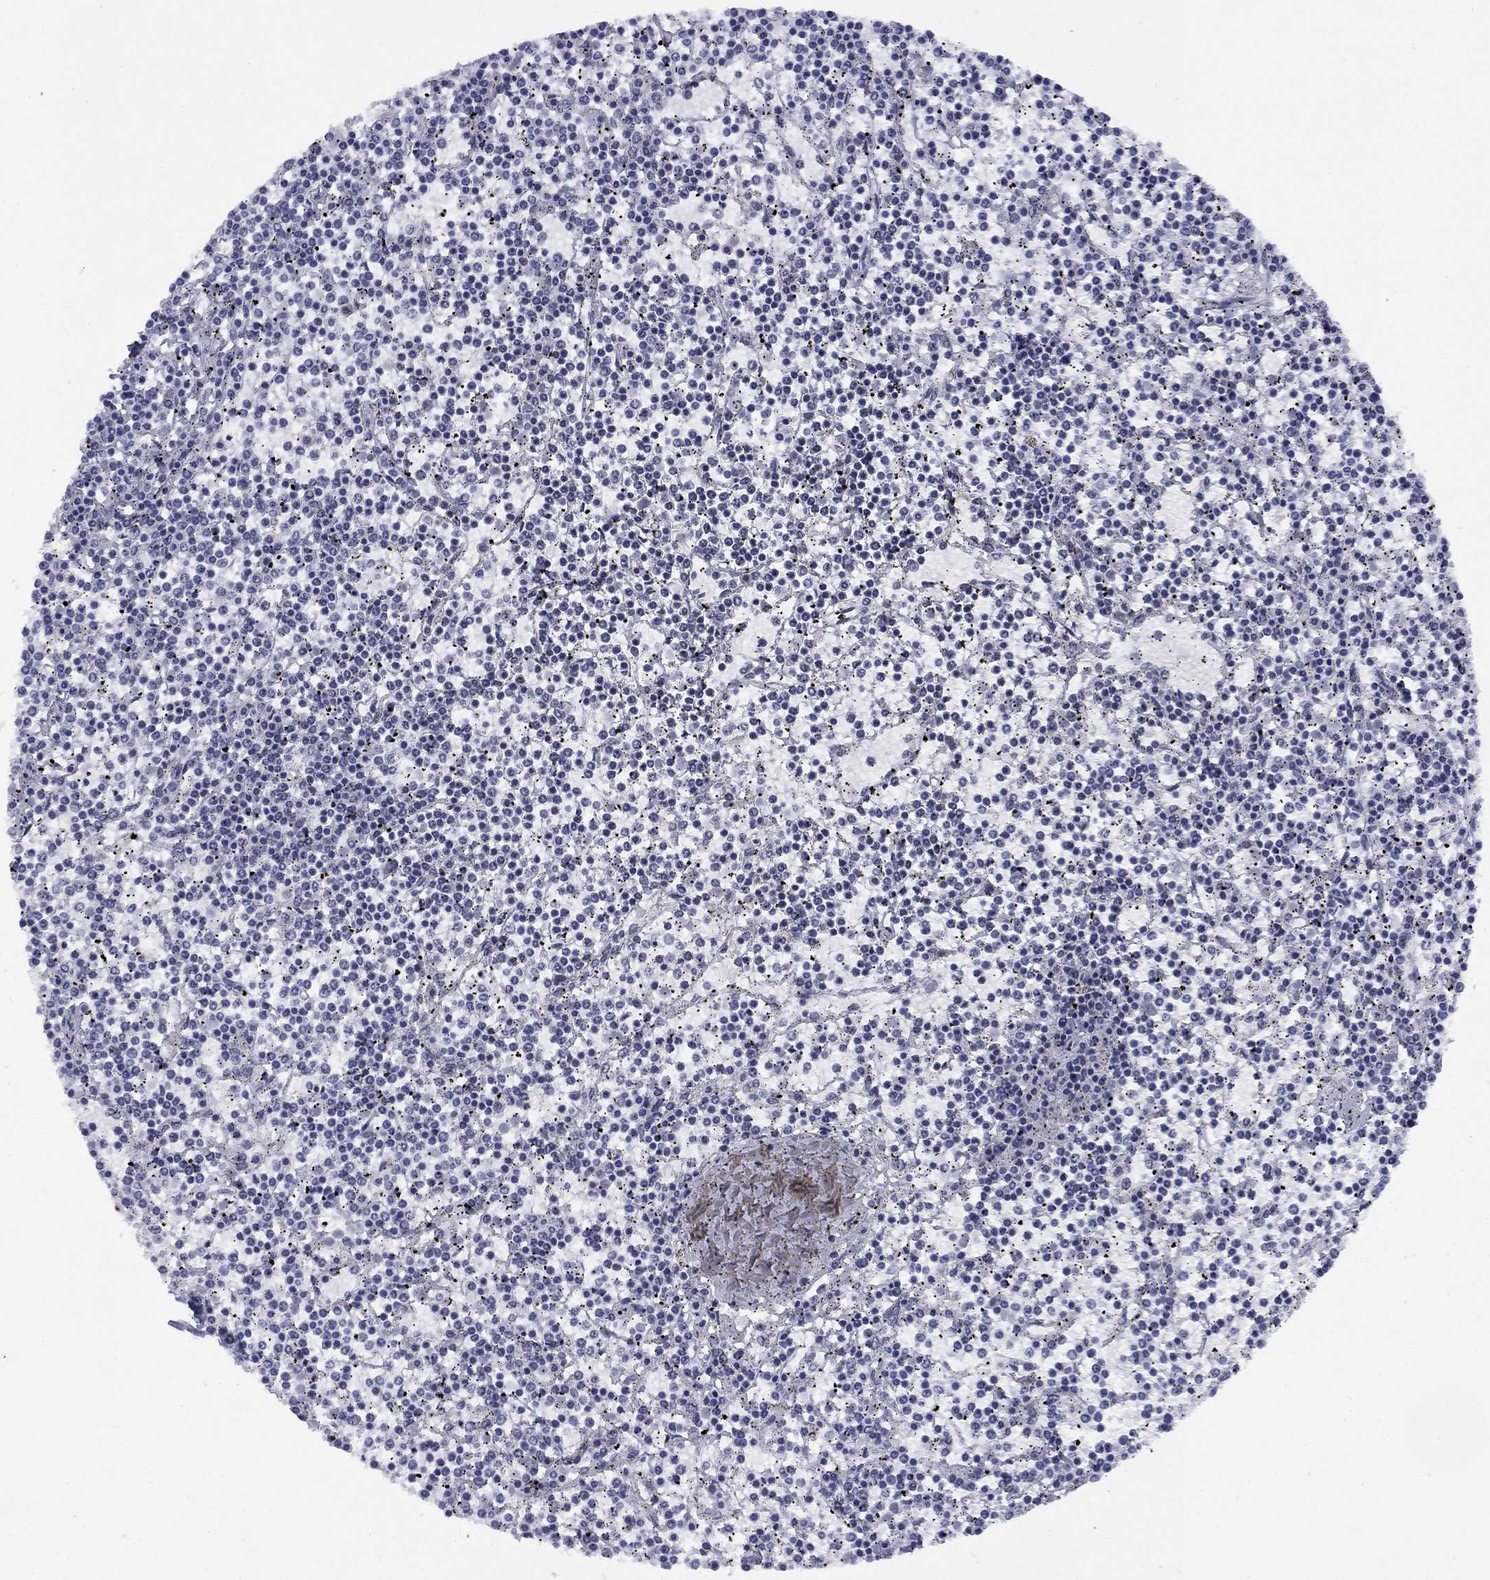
{"staining": {"intensity": "negative", "quantity": "none", "location": "none"}, "tissue": "lymphoma", "cell_type": "Tumor cells", "image_type": "cancer", "snomed": [{"axis": "morphology", "description": "Malignant lymphoma, non-Hodgkin's type, Low grade"}, {"axis": "topography", "description": "Spleen"}], "caption": "This is a photomicrograph of IHC staining of lymphoma, which shows no expression in tumor cells.", "gene": "TIGD4", "patient": {"sex": "female", "age": 19}}